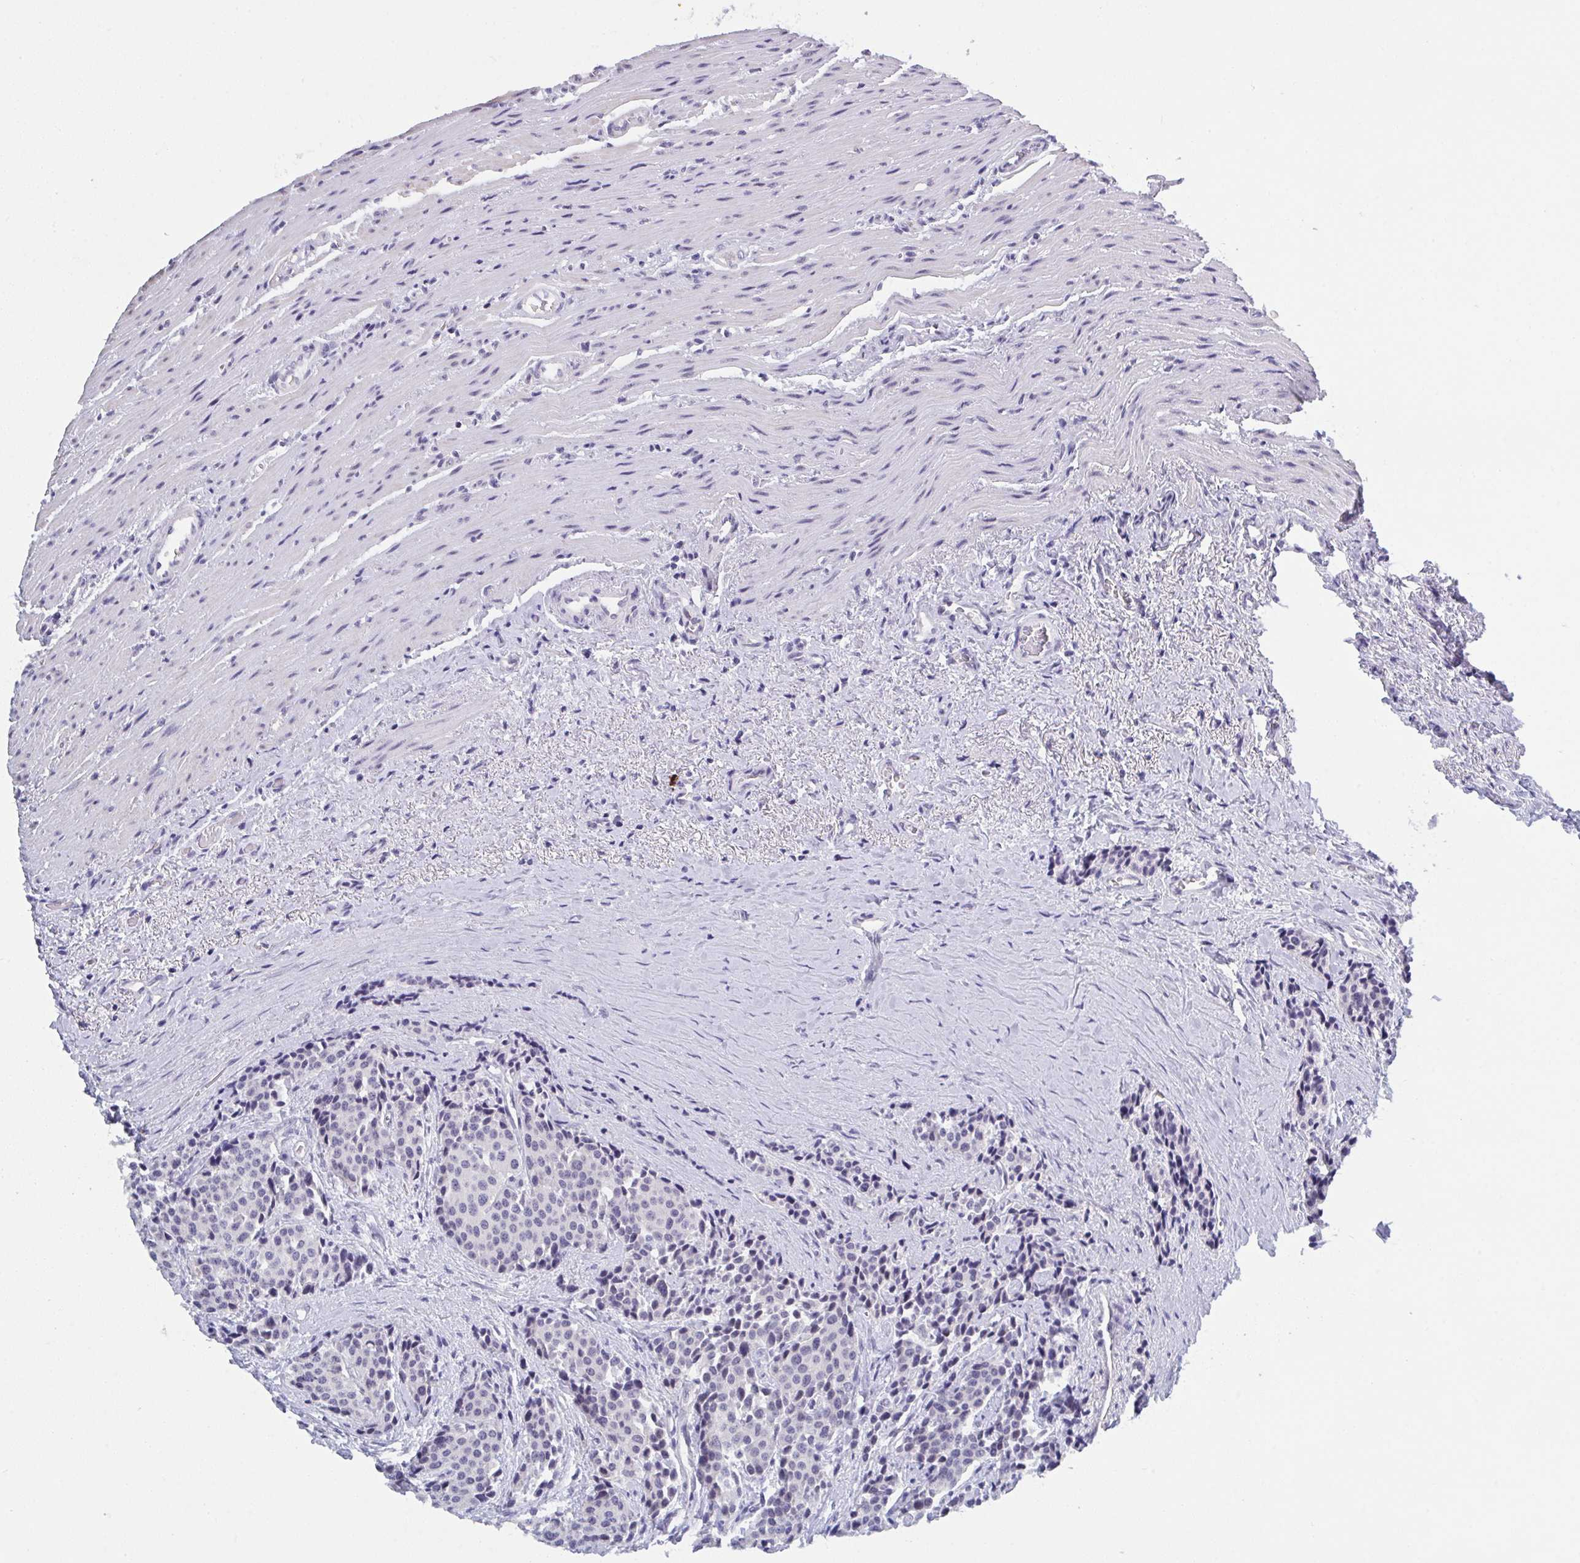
{"staining": {"intensity": "negative", "quantity": "none", "location": "none"}, "tissue": "carcinoid", "cell_type": "Tumor cells", "image_type": "cancer", "snomed": [{"axis": "morphology", "description": "Carcinoid, malignant, NOS"}, {"axis": "topography", "description": "Small intestine"}], "caption": "This is a histopathology image of IHC staining of malignant carcinoid, which shows no staining in tumor cells.", "gene": "BMAL2", "patient": {"sex": "male", "age": 73}}